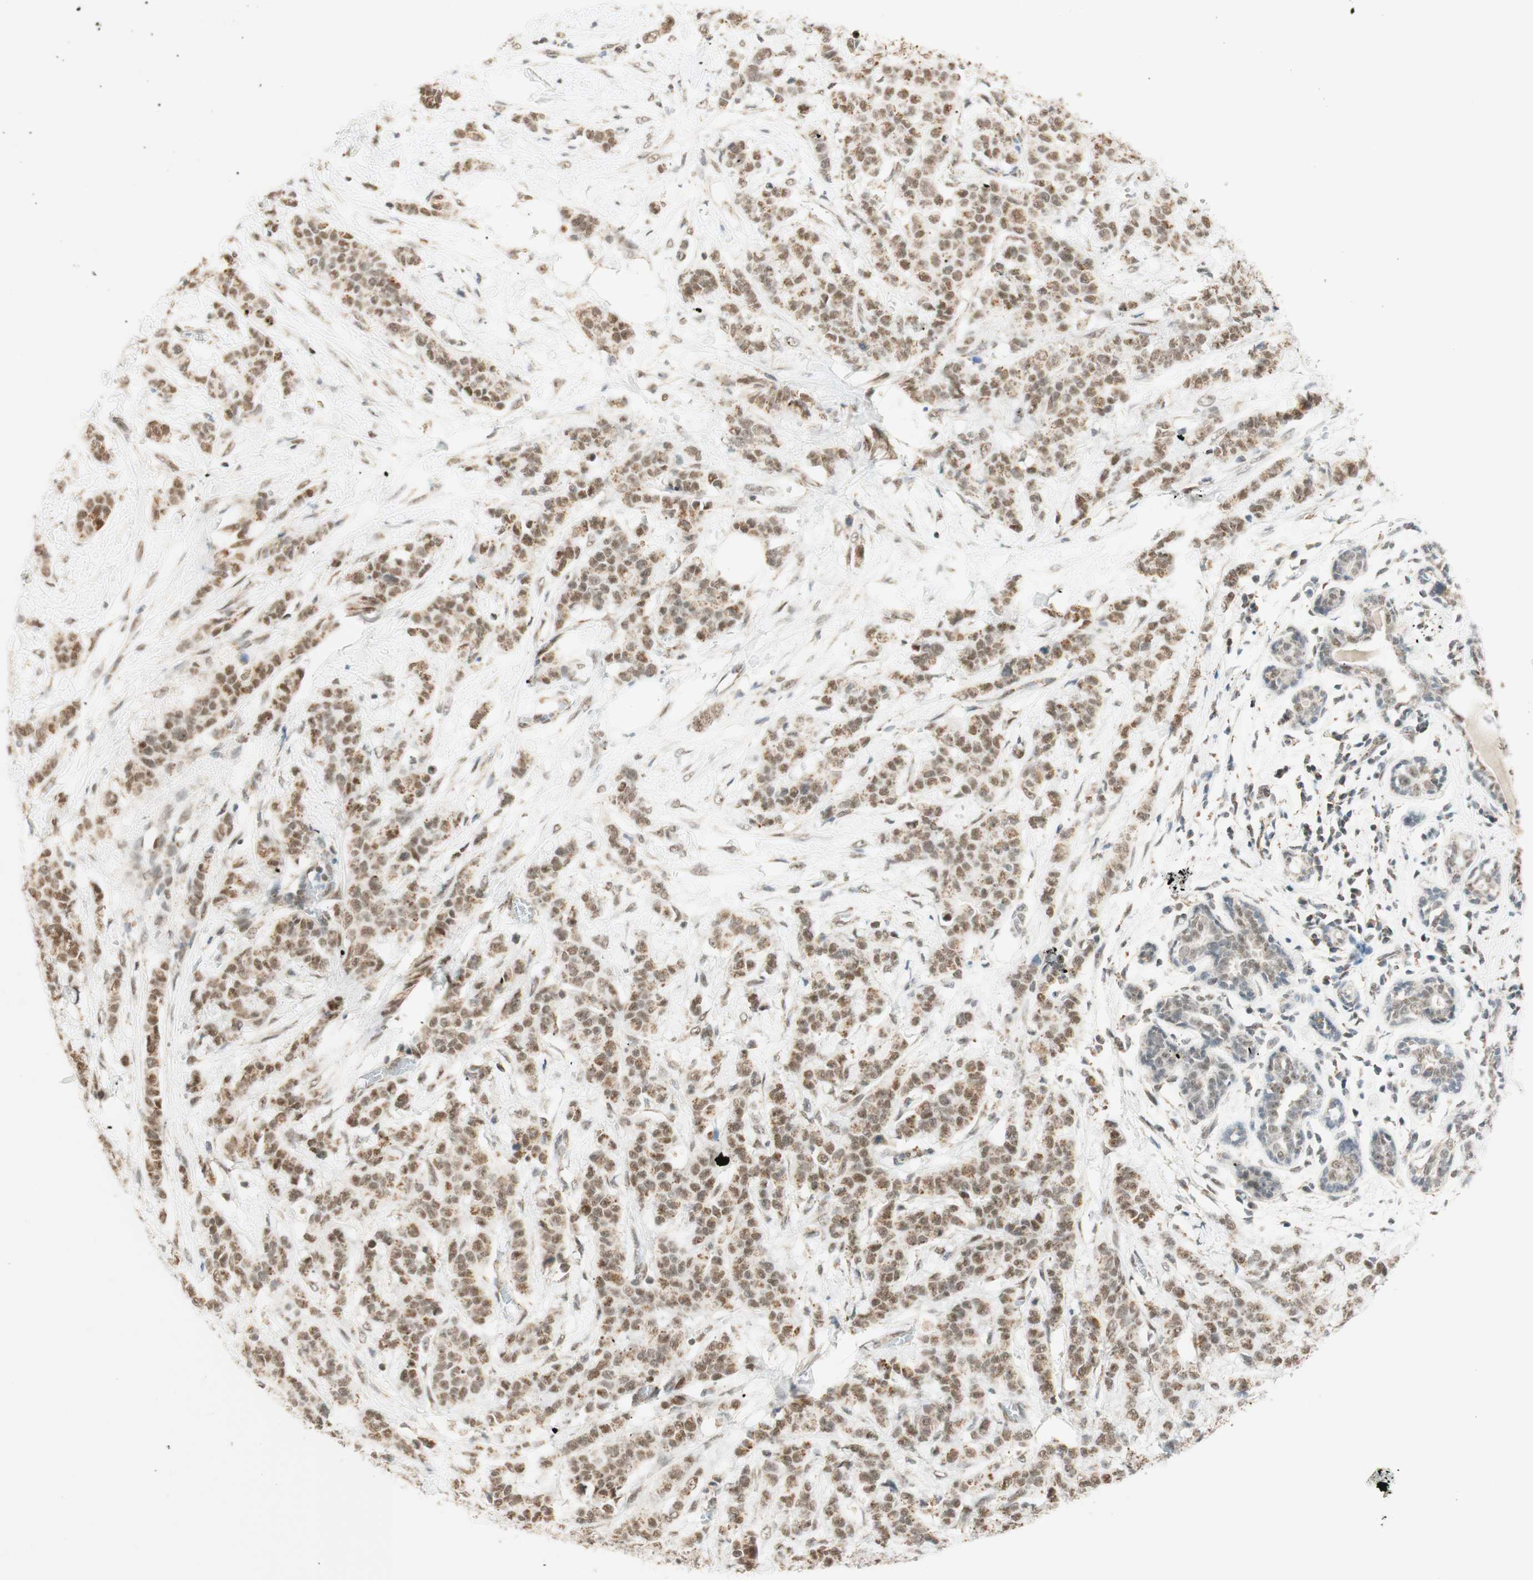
{"staining": {"intensity": "moderate", "quantity": ">75%", "location": "cytoplasmic/membranous,nuclear"}, "tissue": "breast cancer", "cell_type": "Tumor cells", "image_type": "cancer", "snomed": [{"axis": "morphology", "description": "Normal tissue, NOS"}, {"axis": "morphology", "description": "Duct carcinoma"}, {"axis": "topography", "description": "Breast"}], "caption": "Moderate cytoplasmic/membranous and nuclear protein positivity is present in about >75% of tumor cells in breast cancer (intraductal carcinoma).", "gene": "ZNF782", "patient": {"sex": "female", "age": 40}}